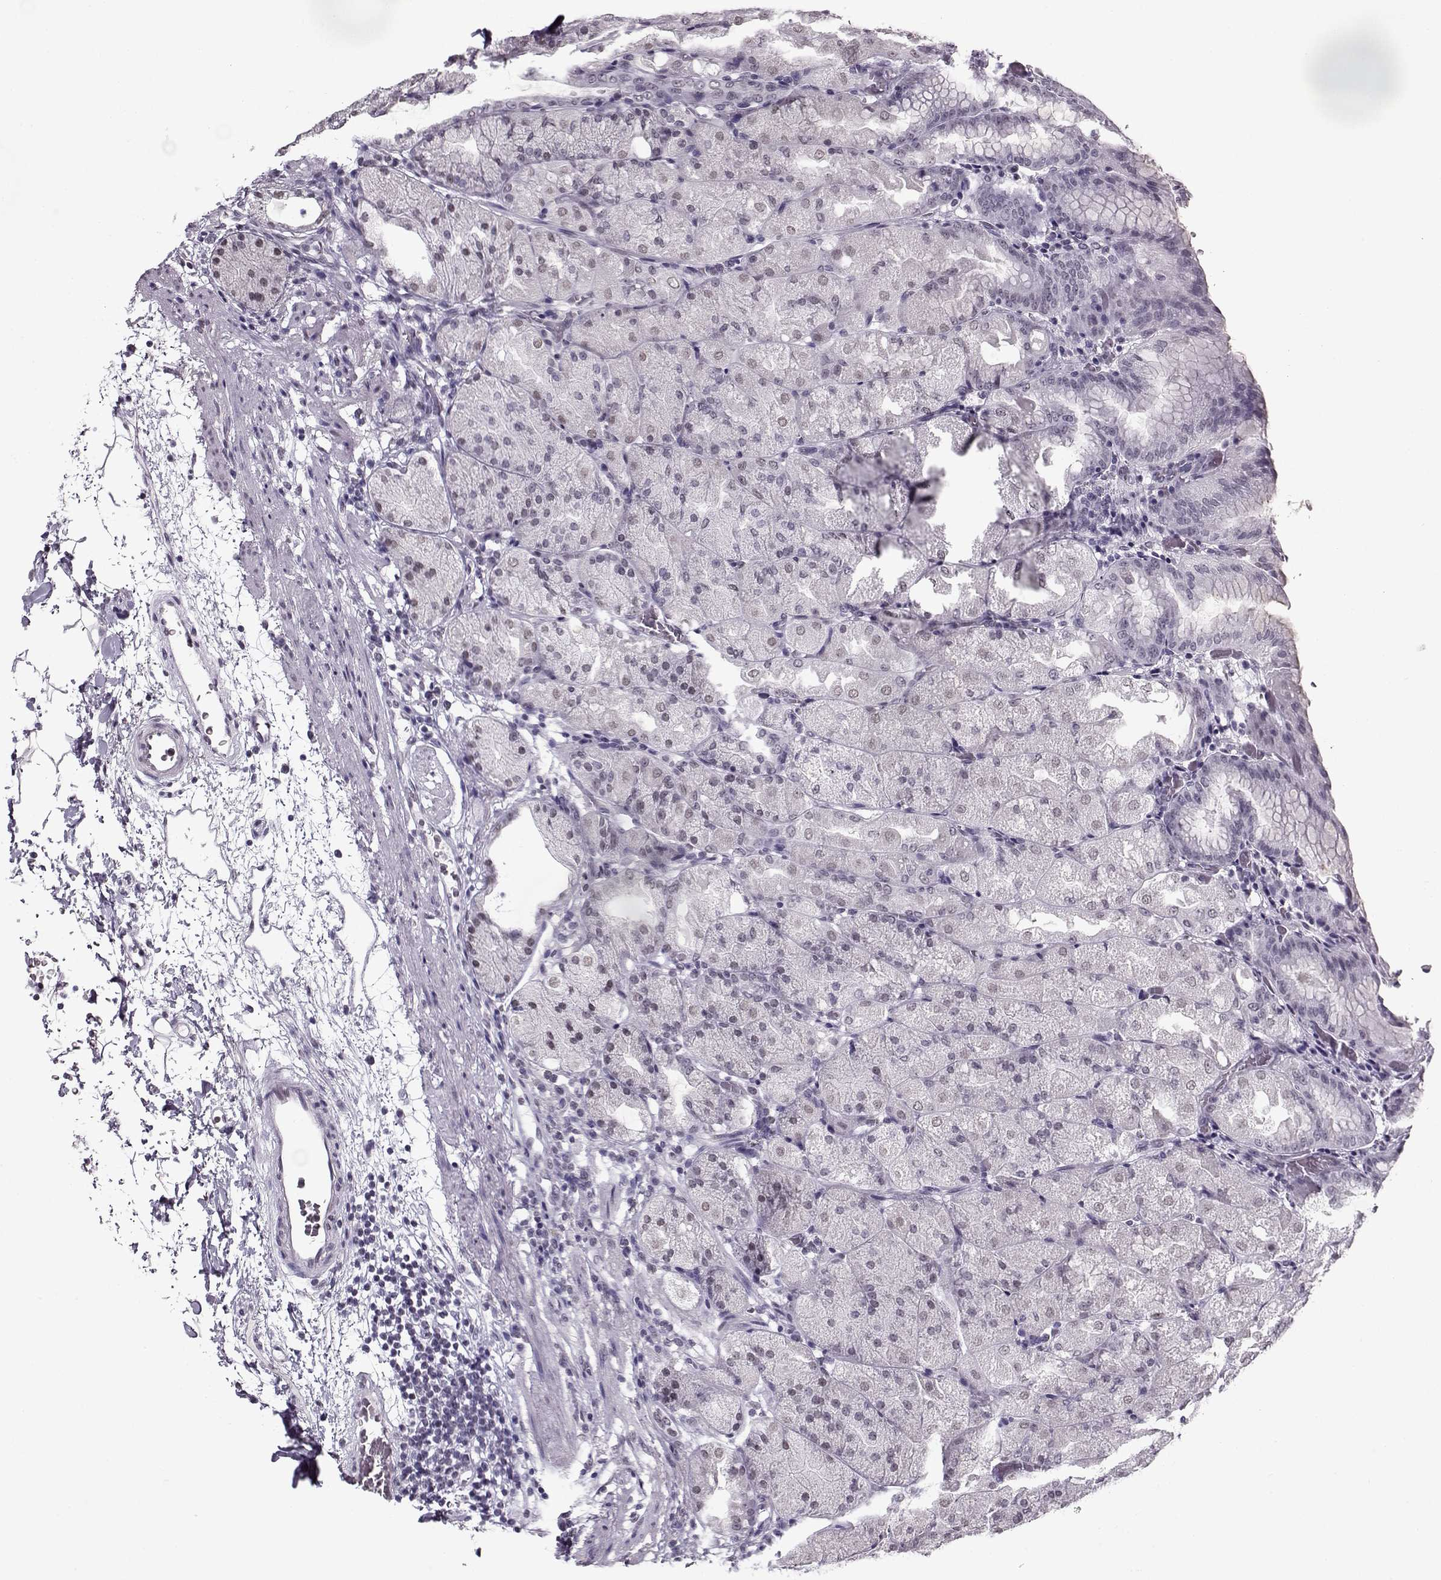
{"staining": {"intensity": "weak", "quantity": "<25%", "location": "nuclear"}, "tissue": "stomach", "cell_type": "Glandular cells", "image_type": "normal", "snomed": [{"axis": "morphology", "description": "Normal tissue, NOS"}, {"axis": "topography", "description": "Stomach, upper"}, {"axis": "topography", "description": "Stomach"}, {"axis": "topography", "description": "Stomach, lower"}], "caption": "The immunohistochemistry image has no significant staining in glandular cells of stomach. The staining is performed using DAB brown chromogen with nuclei counter-stained in using hematoxylin.", "gene": "PRMT8", "patient": {"sex": "male", "age": 62}}